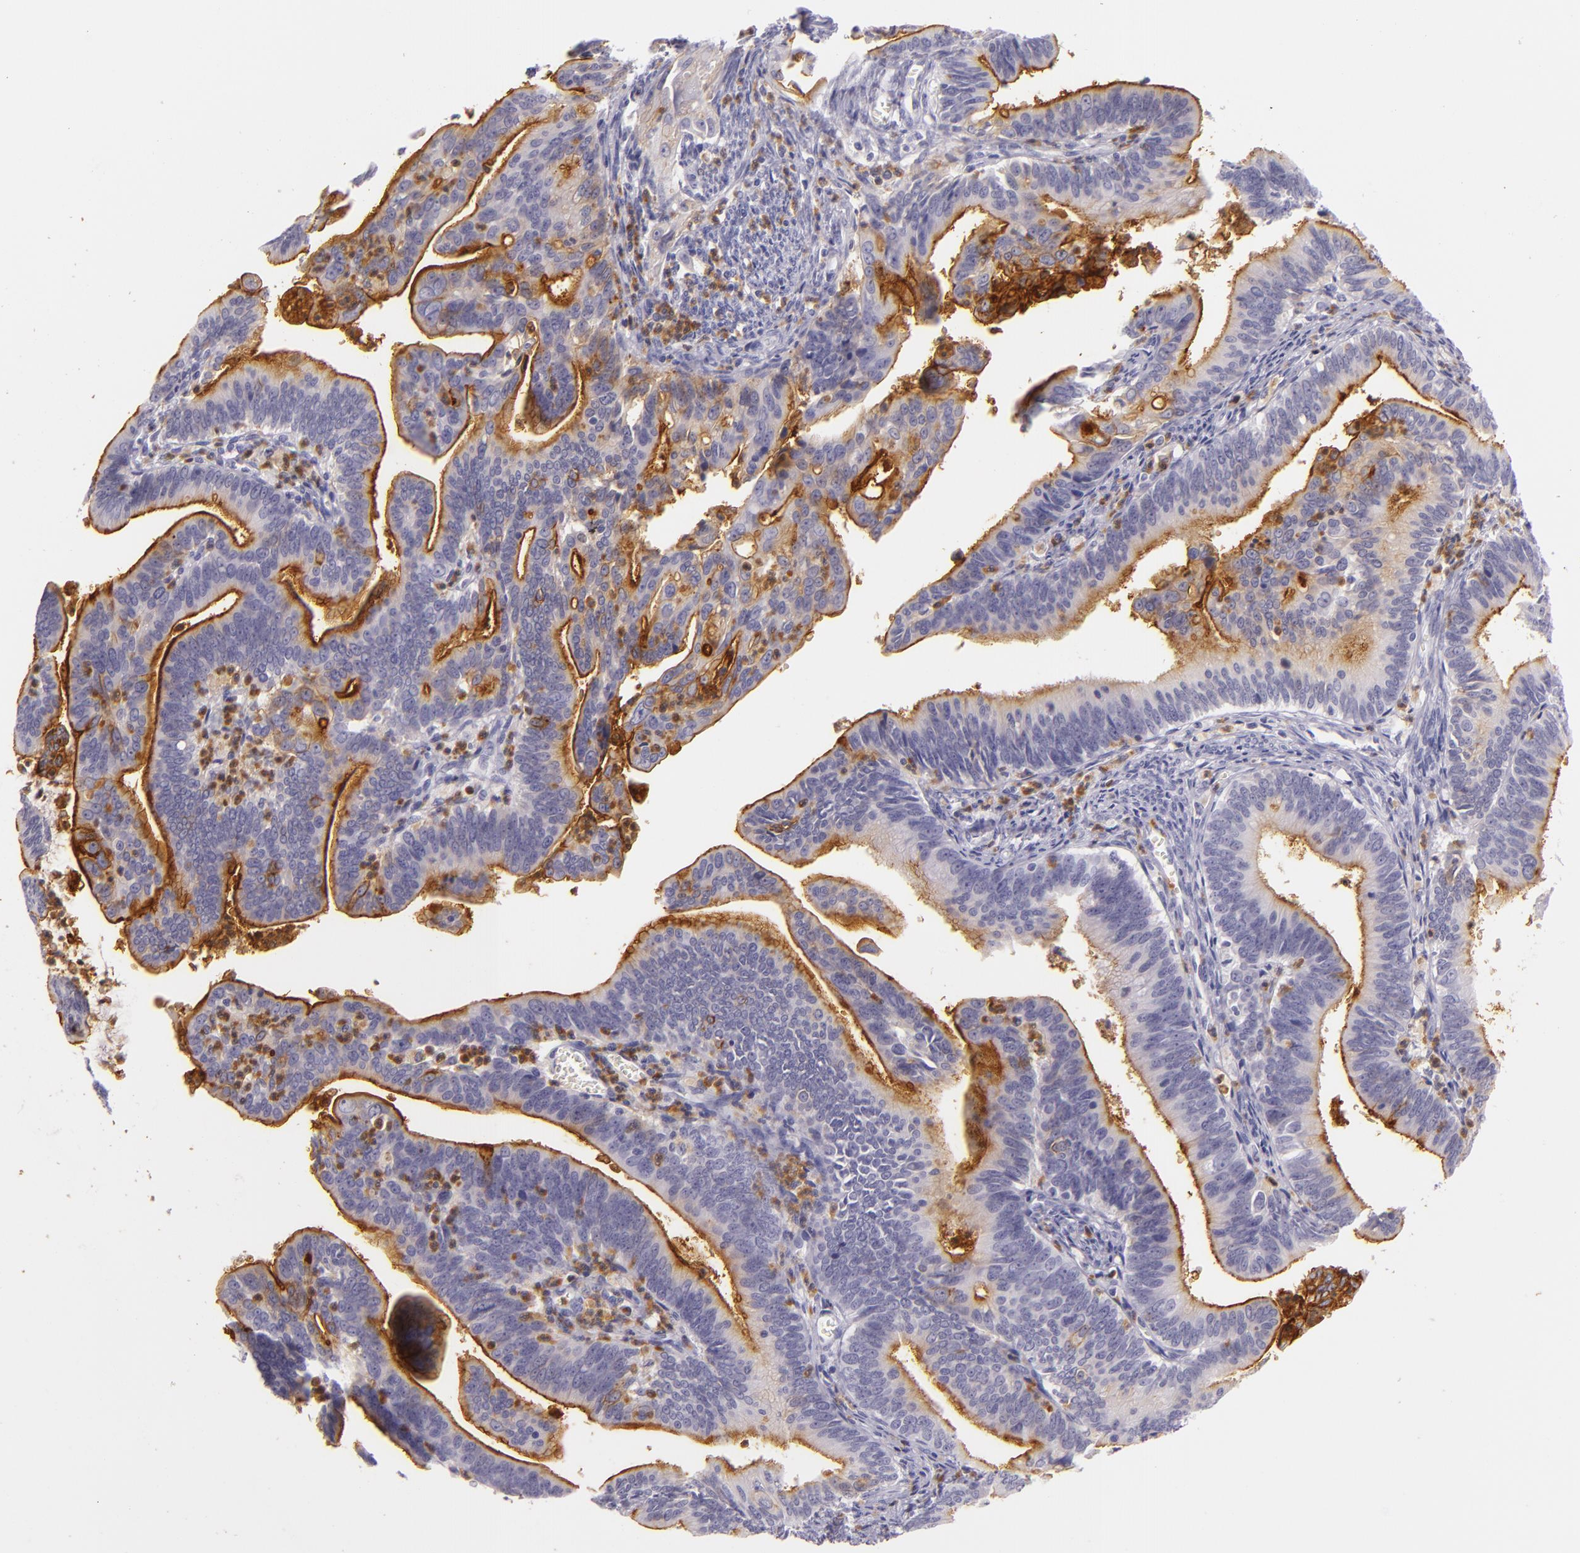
{"staining": {"intensity": "moderate", "quantity": "<25%", "location": "cytoplasmic/membranous"}, "tissue": "cervical cancer", "cell_type": "Tumor cells", "image_type": "cancer", "snomed": [{"axis": "morphology", "description": "Adenocarcinoma, NOS"}, {"axis": "topography", "description": "Cervix"}], "caption": "Approximately <25% of tumor cells in human cervical adenocarcinoma show moderate cytoplasmic/membranous protein expression as visualized by brown immunohistochemical staining.", "gene": "CEACAM1", "patient": {"sex": "female", "age": 47}}